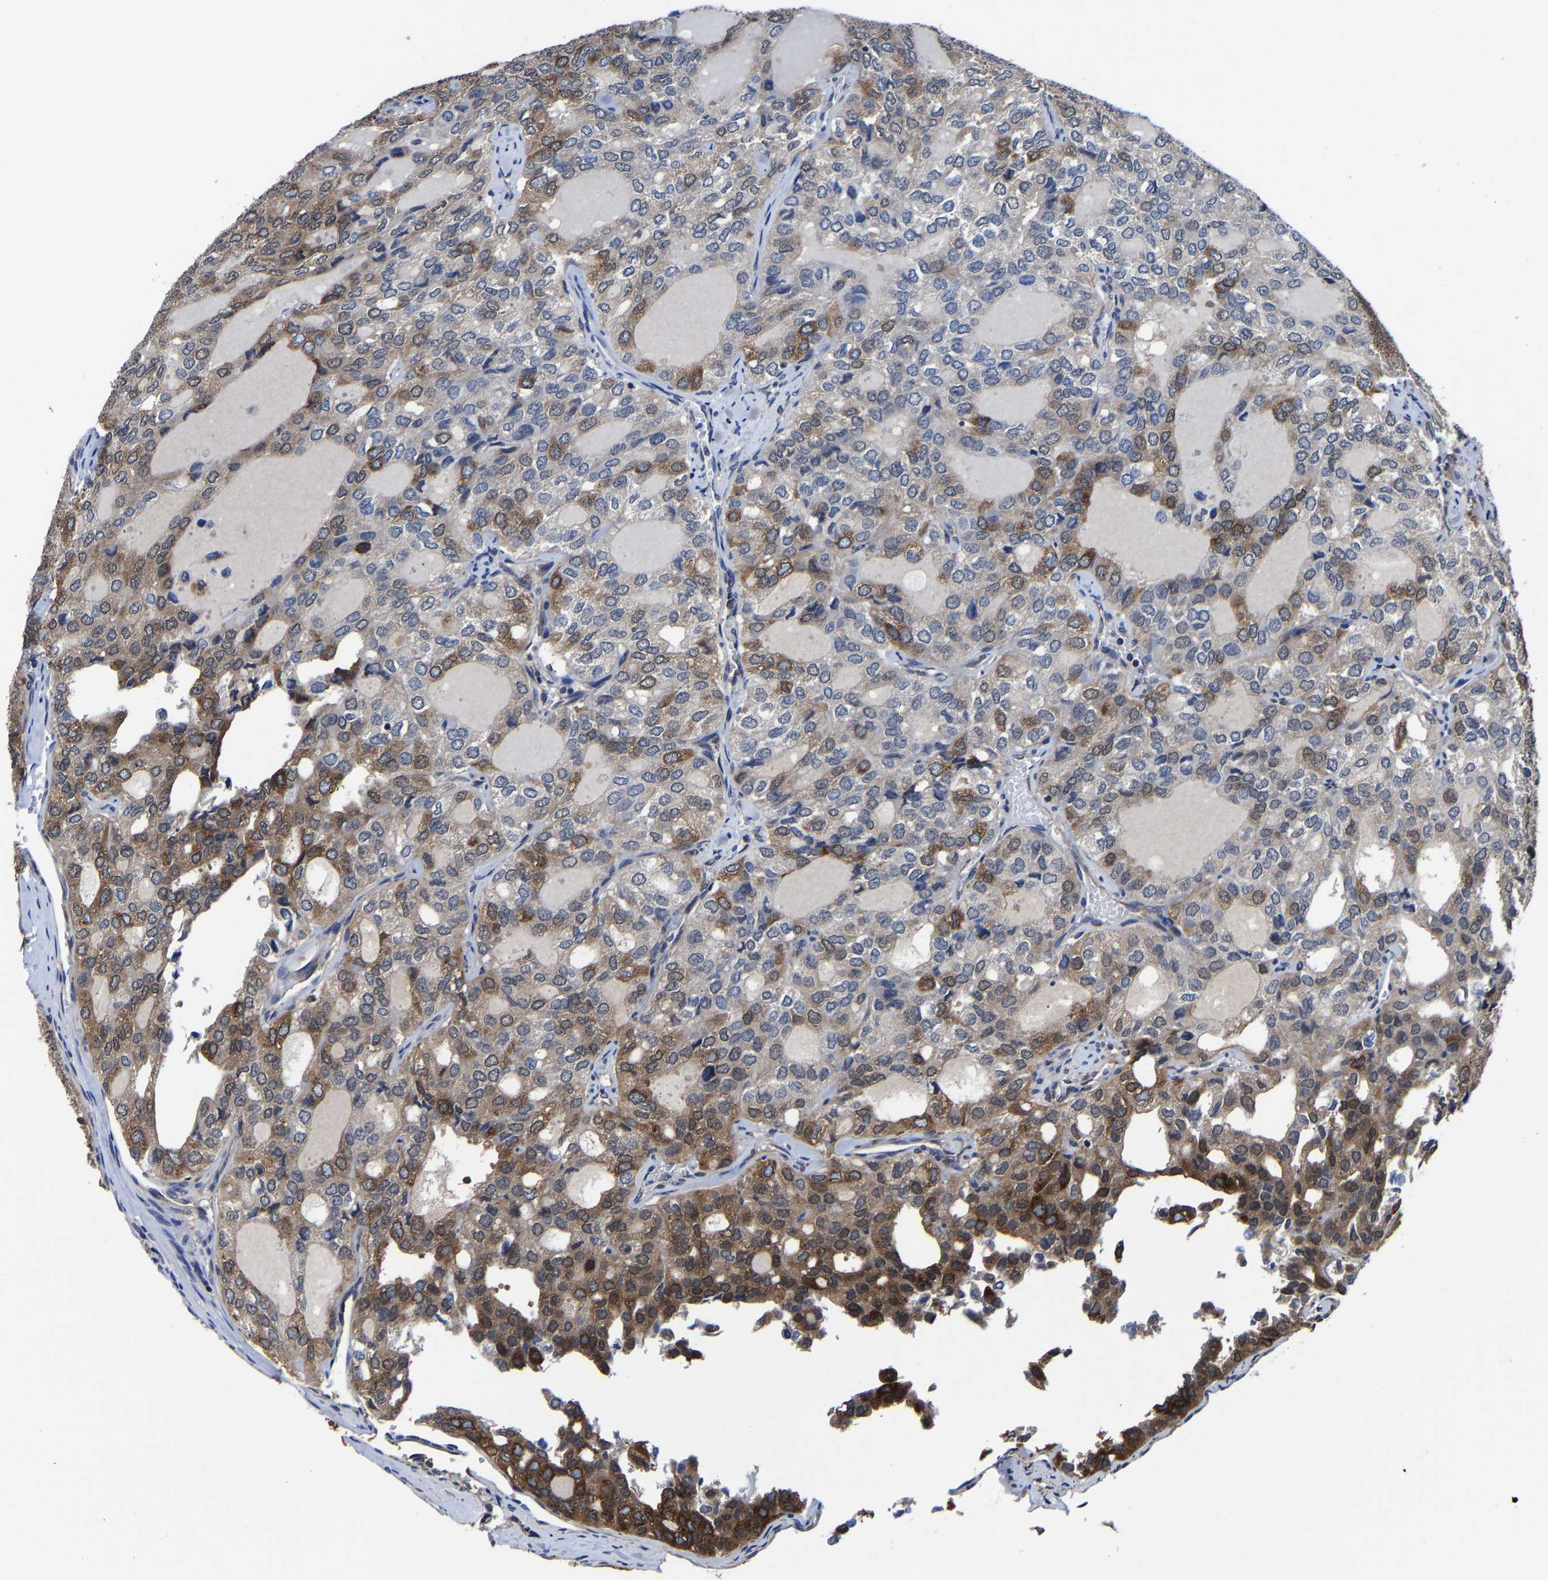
{"staining": {"intensity": "moderate", "quantity": "25%-75%", "location": "cytoplasmic/membranous"}, "tissue": "thyroid cancer", "cell_type": "Tumor cells", "image_type": "cancer", "snomed": [{"axis": "morphology", "description": "Follicular adenoma carcinoma, NOS"}, {"axis": "topography", "description": "Thyroid gland"}], "caption": "Immunohistochemistry (IHC) (DAB) staining of human thyroid follicular adenoma carcinoma exhibits moderate cytoplasmic/membranous protein positivity in approximately 25%-75% of tumor cells. (Stains: DAB (3,3'-diaminobenzidine) in brown, nuclei in blue, Microscopy: brightfield microscopy at high magnification).", "gene": "EBAG9", "patient": {"sex": "male", "age": 75}}